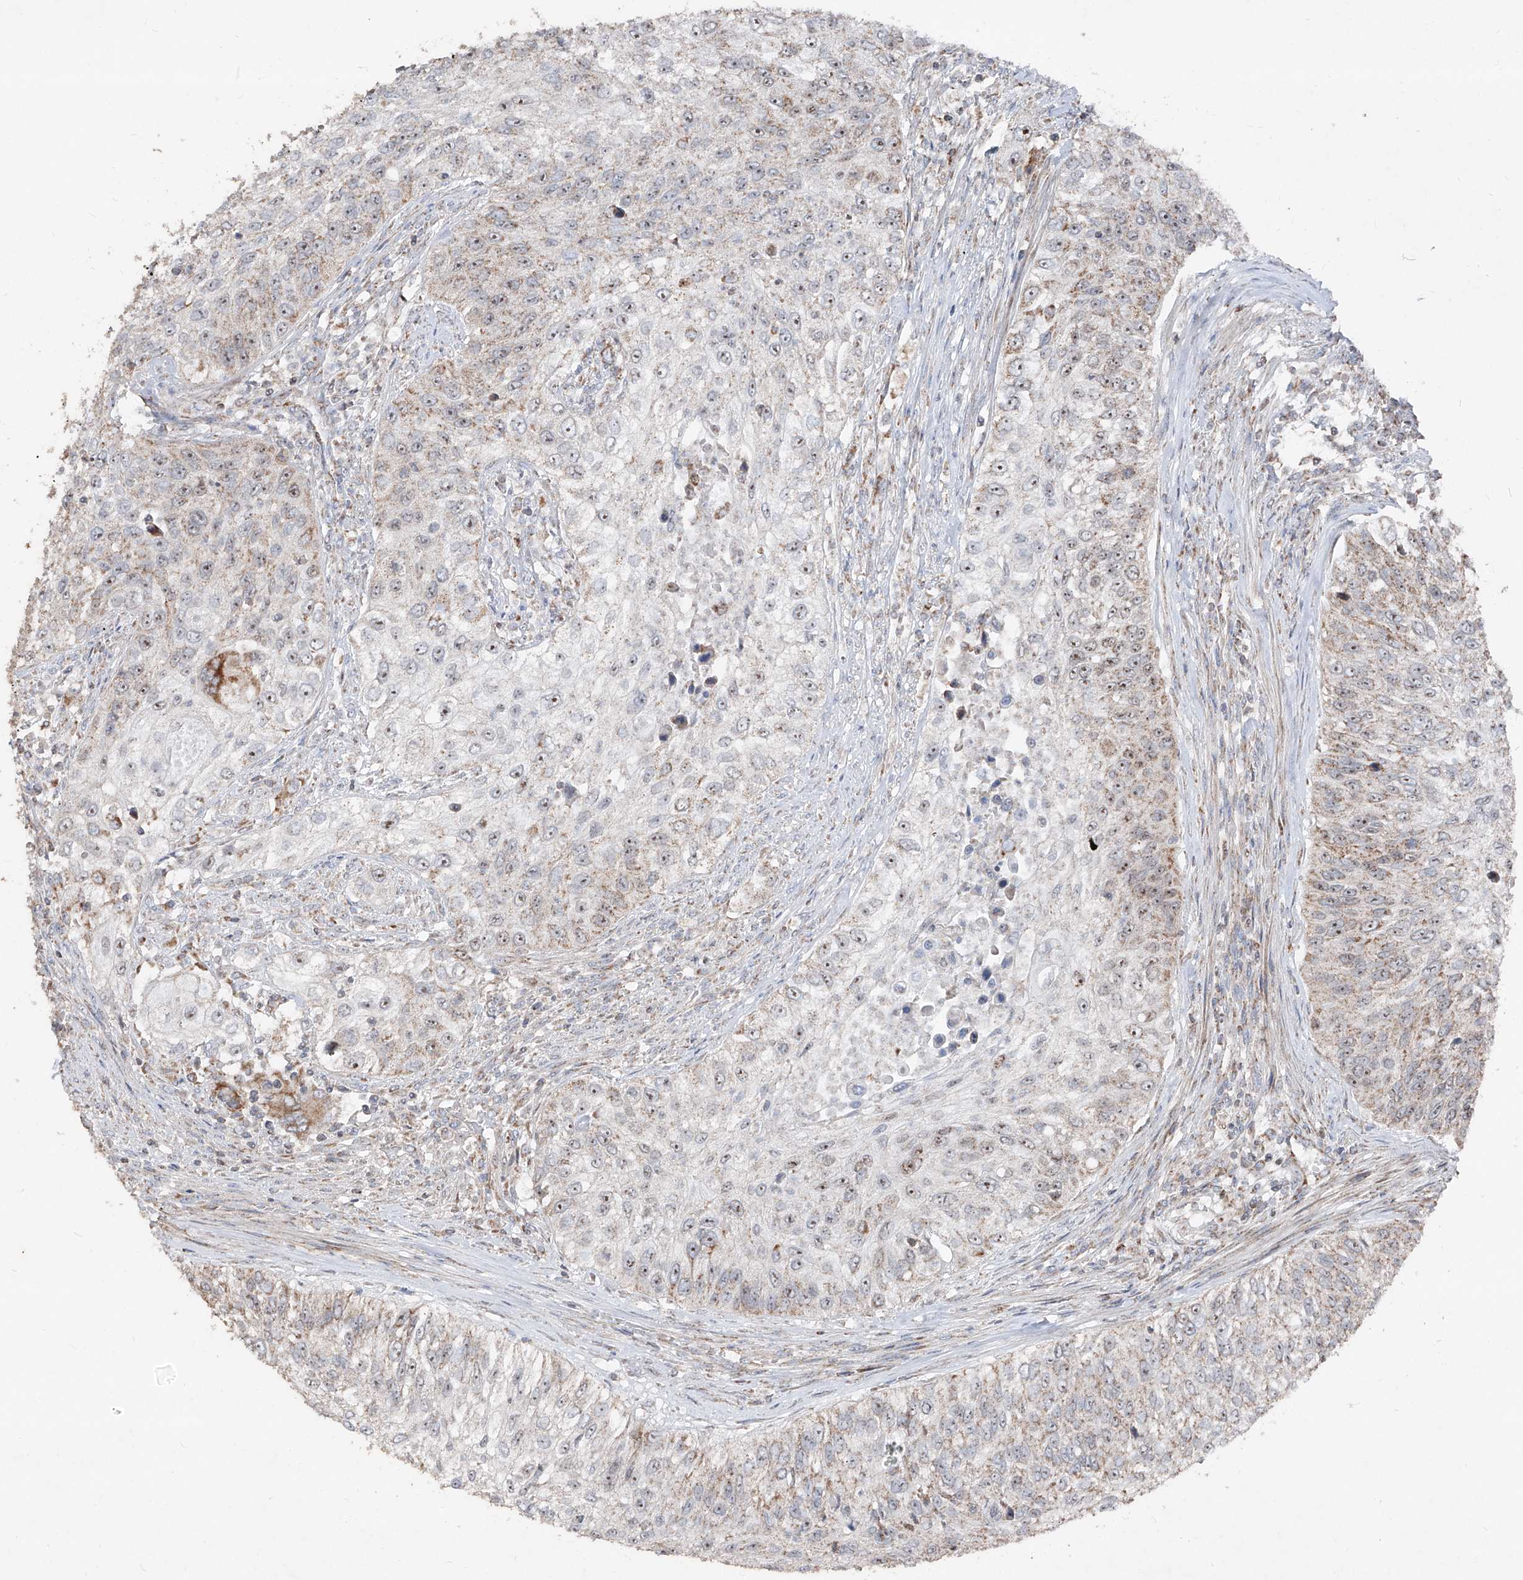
{"staining": {"intensity": "weak", "quantity": "25%-75%", "location": "cytoplasmic/membranous"}, "tissue": "urothelial cancer", "cell_type": "Tumor cells", "image_type": "cancer", "snomed": [{"axis": "morphology", "description": "Urothelial carcinoma, High grade"}, {"axis": "topography", "description": "Urinary bladder"}], "caption": "Protein staining shows weak cytoplasmic/membranous staining in about 25%-75% of tumor cells in urothelial carcinoma (high-grade). Using DAB (brown) and hematoxylin (blue) stains, captured at high magnification using brightfield microscopy.", "gene": "NDUFB3", "patient": {"sex": "female", "age": 60}}